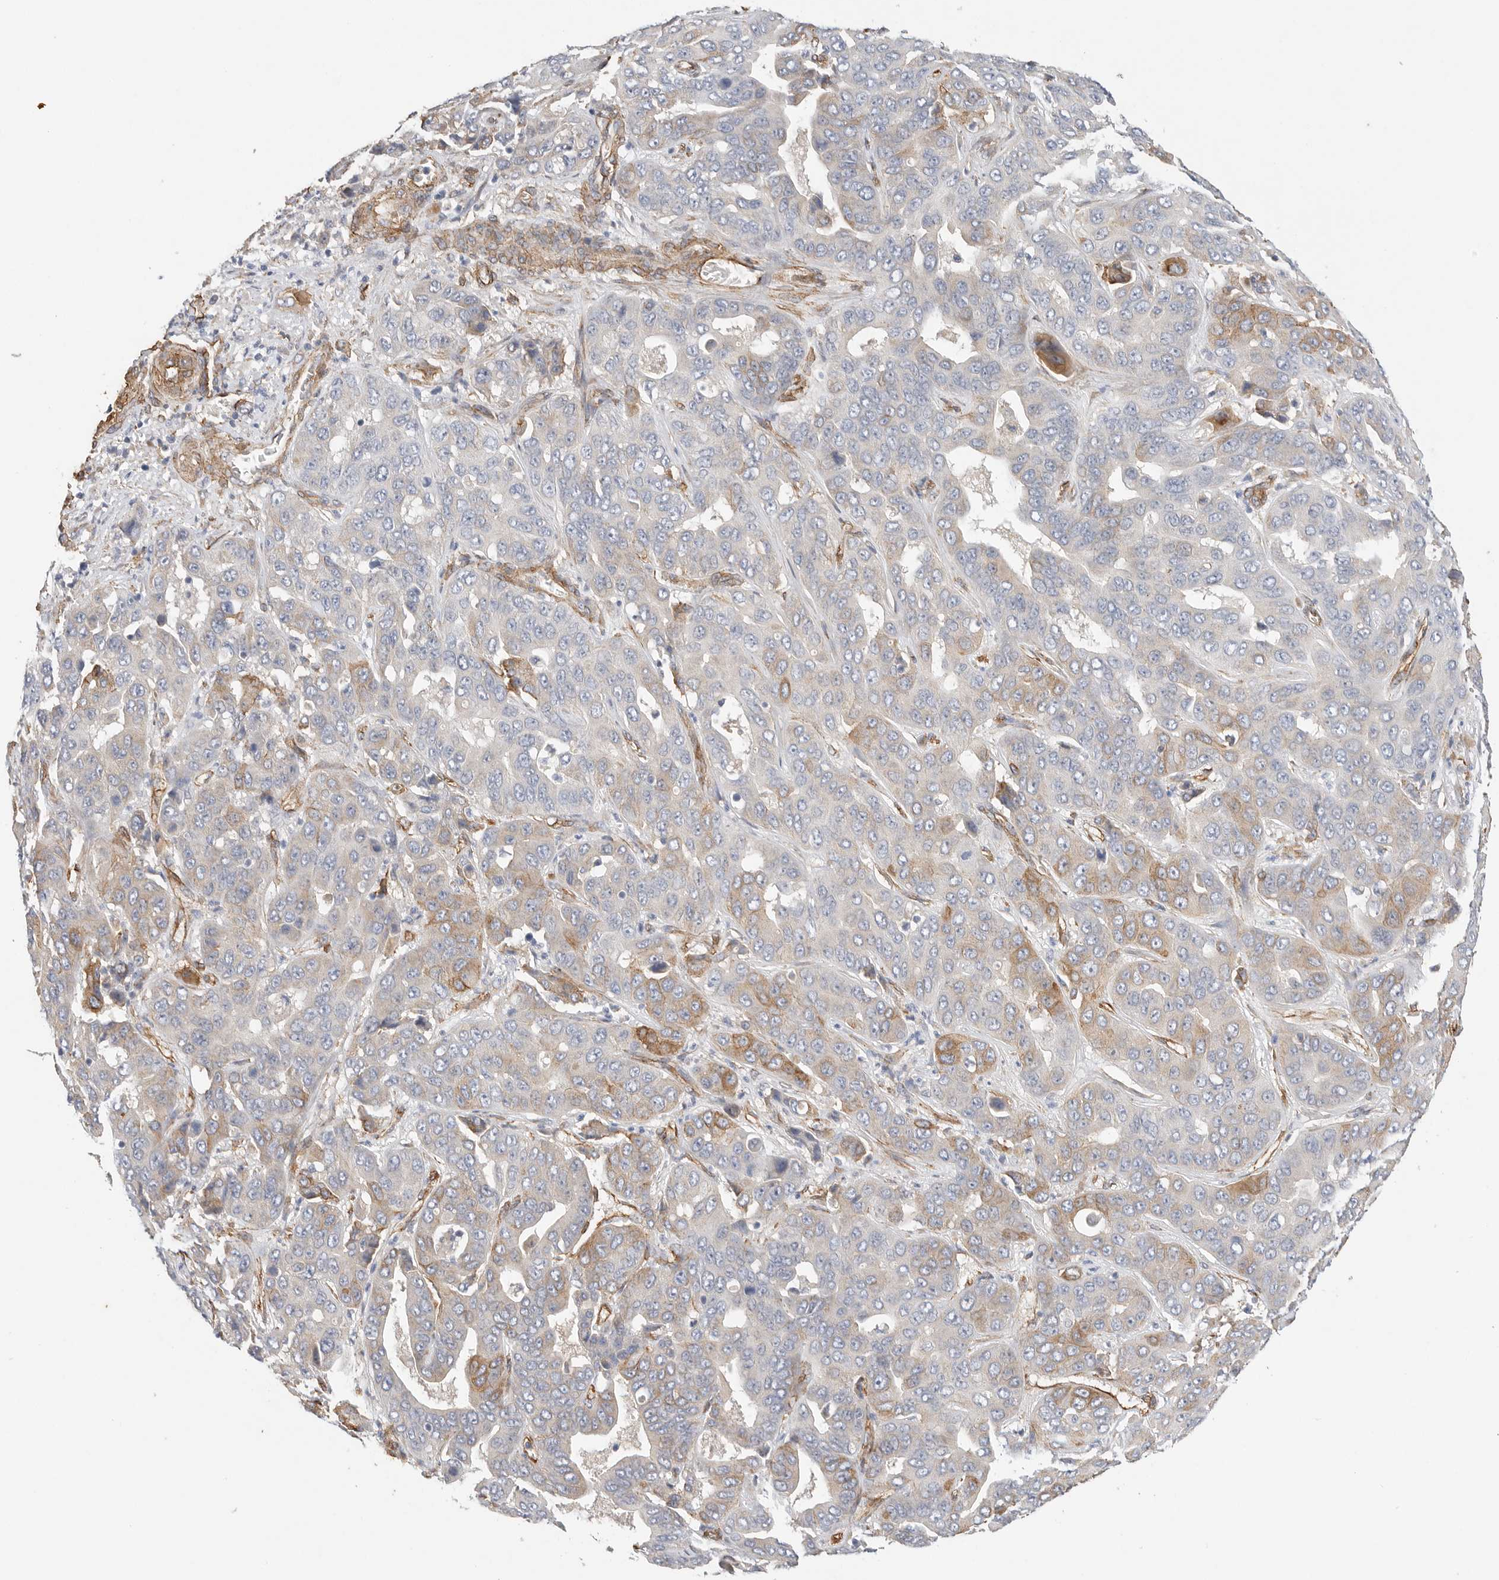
{"staining": {"intensity": "moderate", "quantity": "<25%", "location": "cytoplasmic/membranous"}, "tissue": "liver cancer", "cell_type": "Tumor cells", "image_type": "cancer", "snomed": [{"axis": "morphology", "description": "Cholangiocarcinoma"}, {"axis": "topography", "description": "Liver"}], "caption": "Cholangiocarcinoma (liver) tissue shows moderate cytoplasmic/membranous expression in approximately <25% of tumor cells", "gene": "JMJD4", "patient": {"sex": "female", "age": 52}}